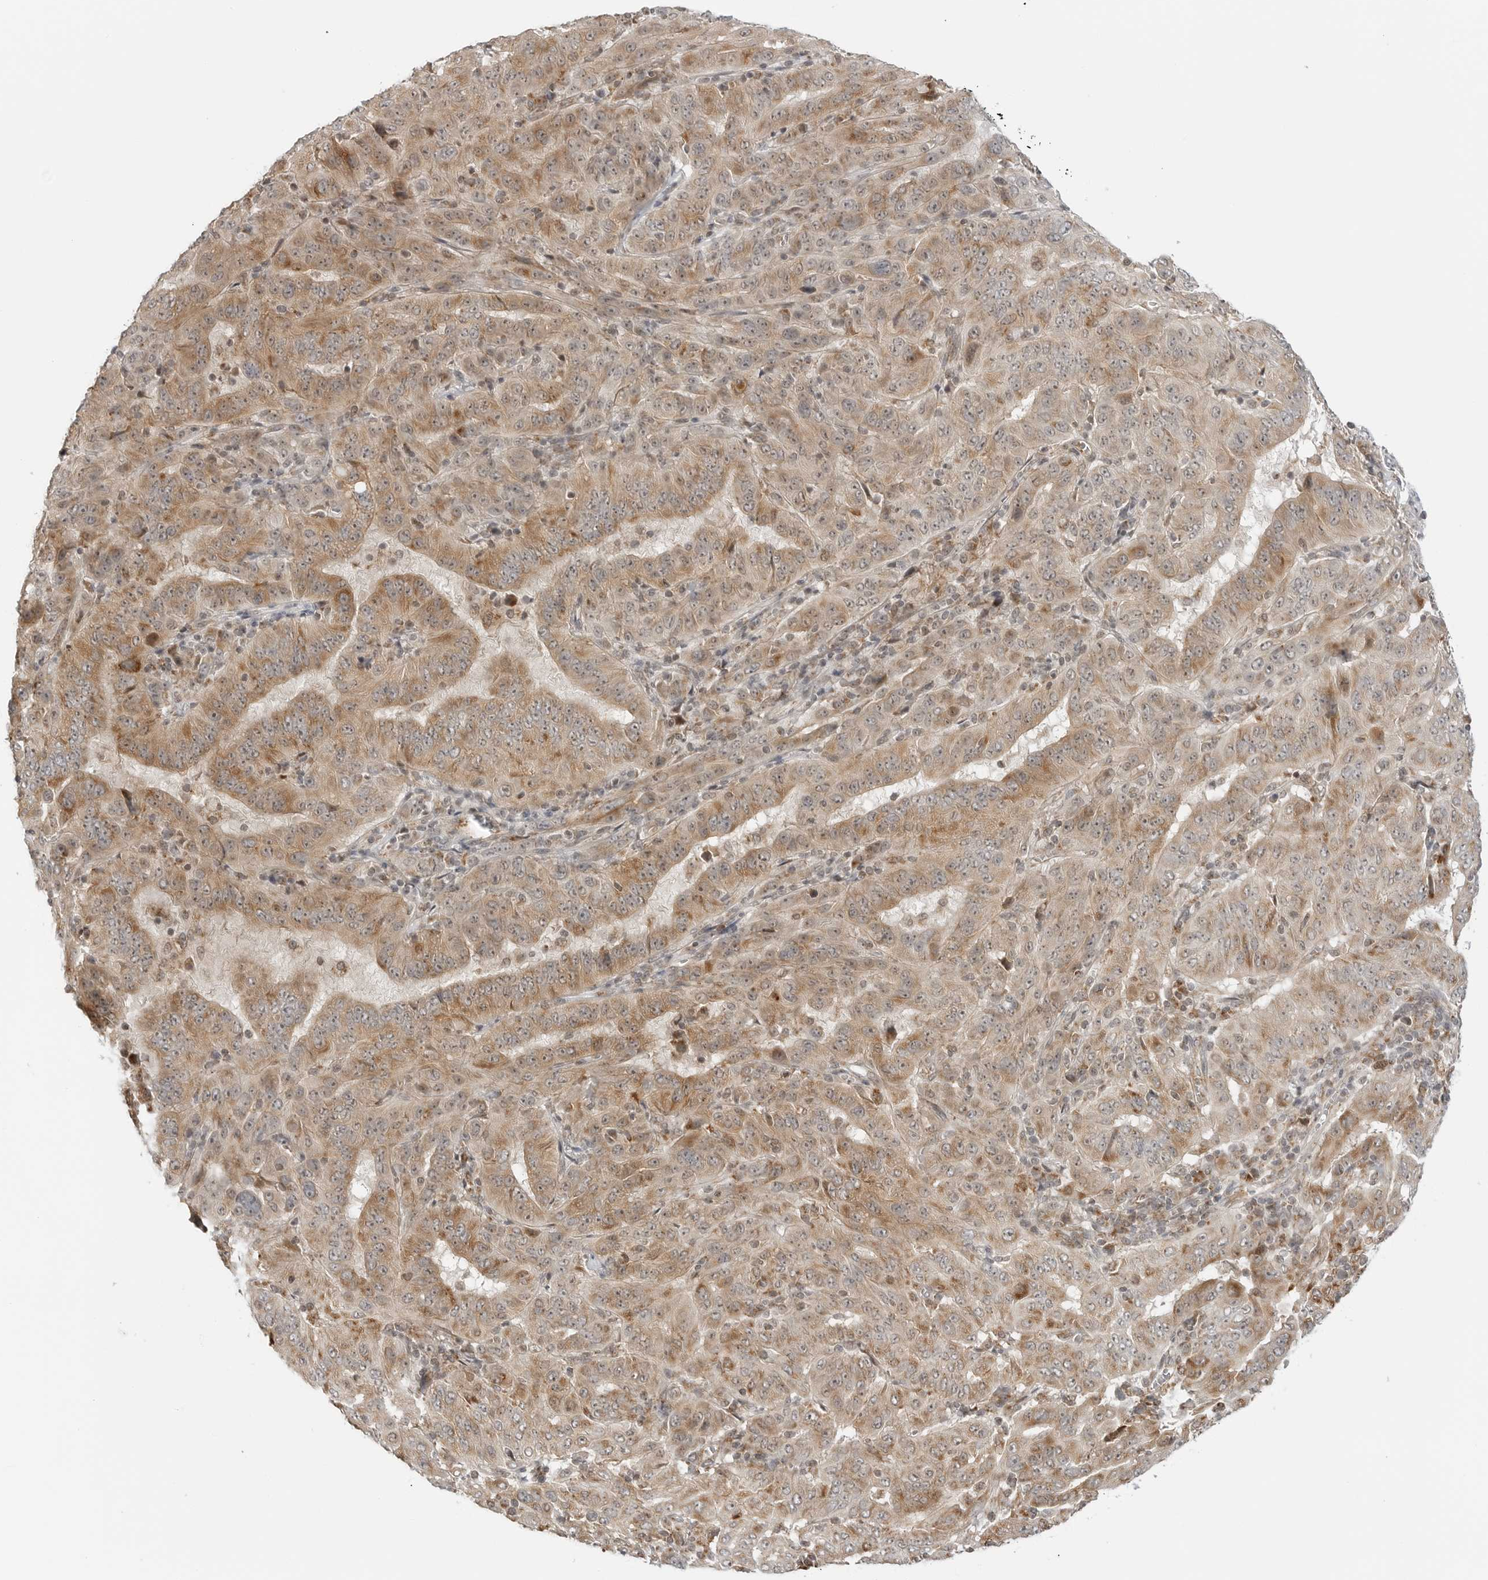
{"staining": {"intensity": "moderate", "quantity": ">75%", "location": "cytoplasmic/membranous,nuclear"}, "tissue": "pancreatic cancer", "cell_type": "Tumor cells", "image_type": "cancer", "snomed": [{"axis": "morphology", "description": "Adenocarcinoma, NOS"}, {"axis": "topography", "description": "Pancreas"}], "caption": "Brown immunohistochemical staining in pancreatic cancer (adenocarcinoma) displays moderate cytoplasmic/membranous and nuclear staining in approximately >75% of tumor cells.", "gene": "PEX2", "patient": {"sex": "male", "age": 63}}